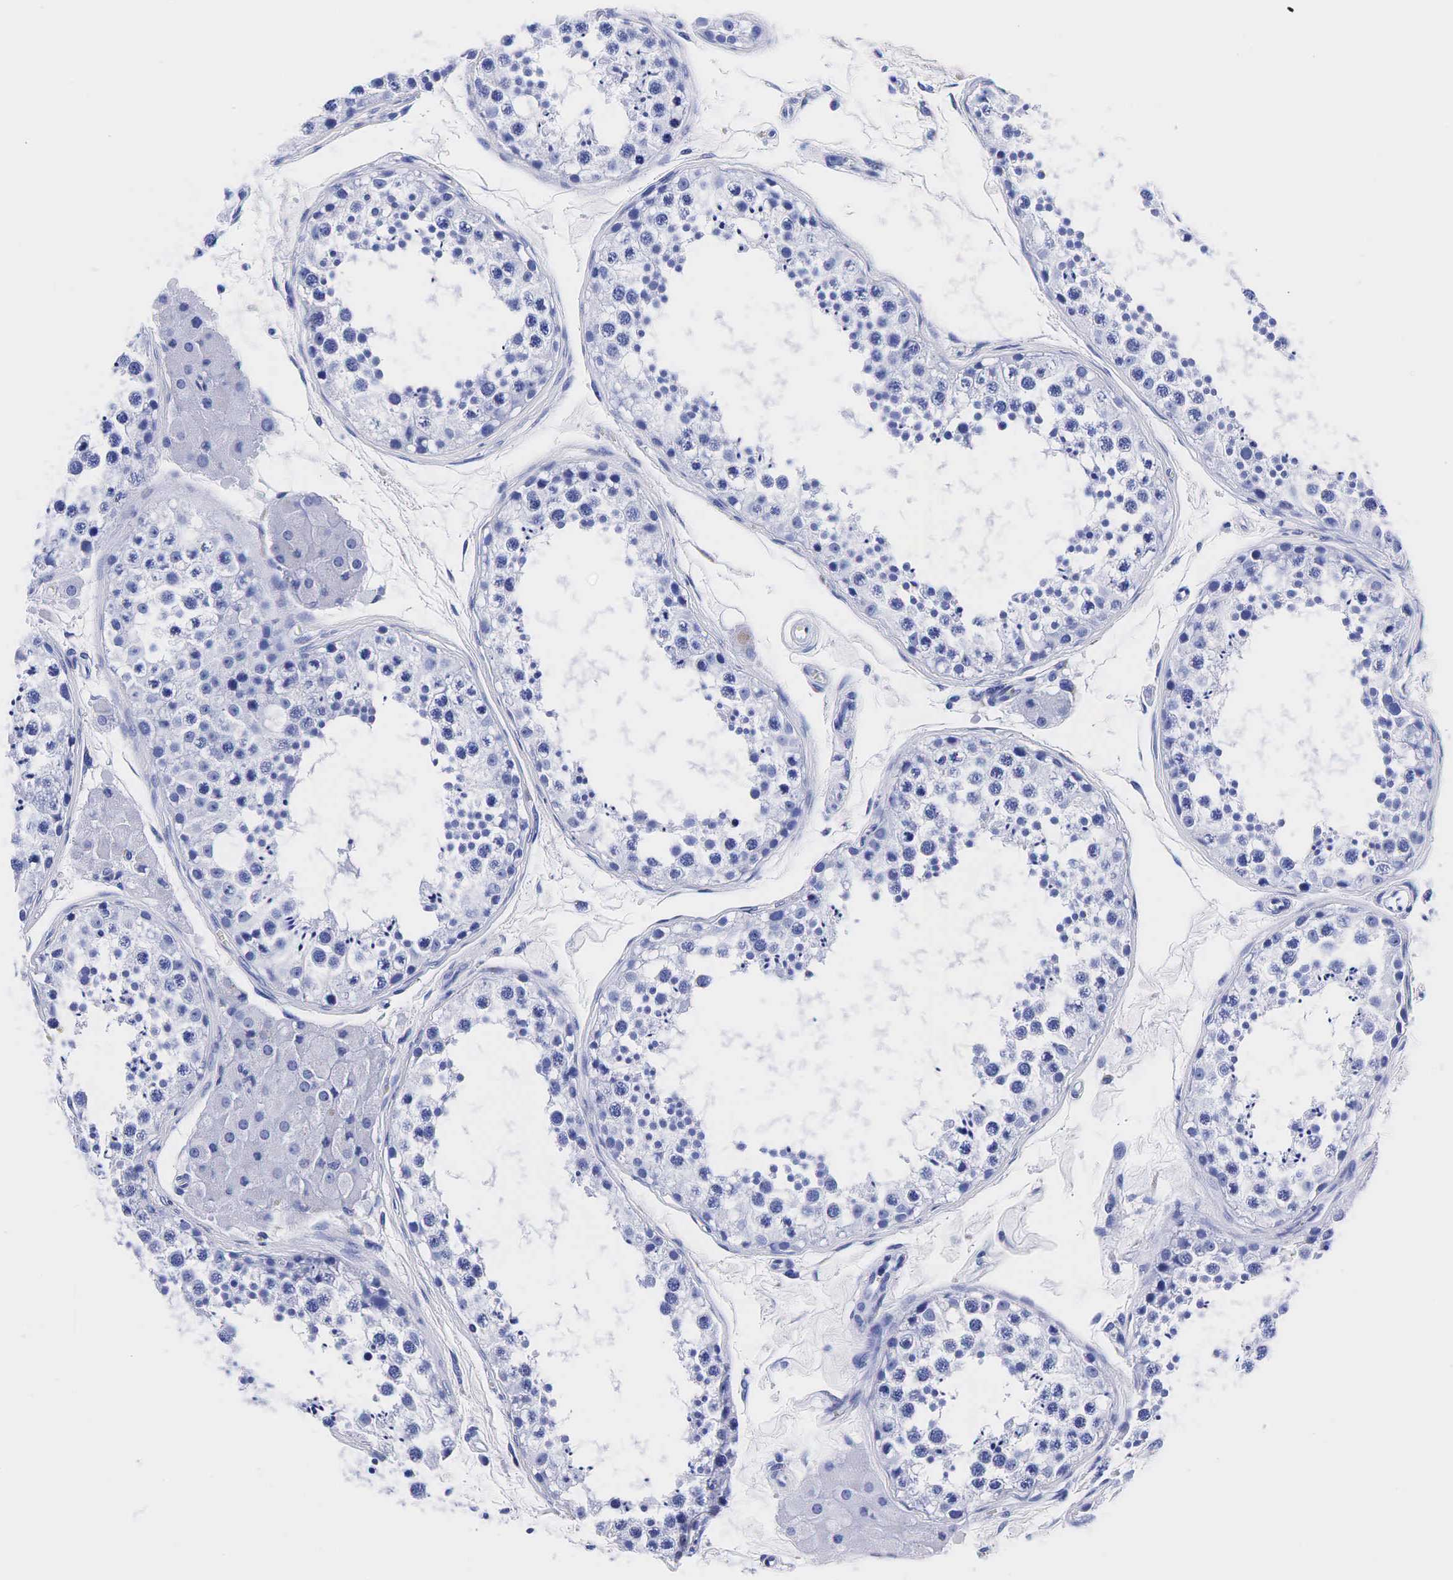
{"staining": {"intensity": "negative", "quantity": "none", "location": "none"}, "tissue": "testis", "cell_type": "Cells in seminiferous ducts", "image_type": "normal", "snomed": [{"axis": "morphology", "description": "Normal tissue, NOS"}, {"axis": "topography", "description": "Testis"}], "caption": "Image shows no protein positivity in cells in seminiferous ducts of unremarkable testis. (Immunohistochemistry, brightfield microscopy, high magnification).", "gene": "KLK3", "patient": {"sex": "male", "age": 57}}